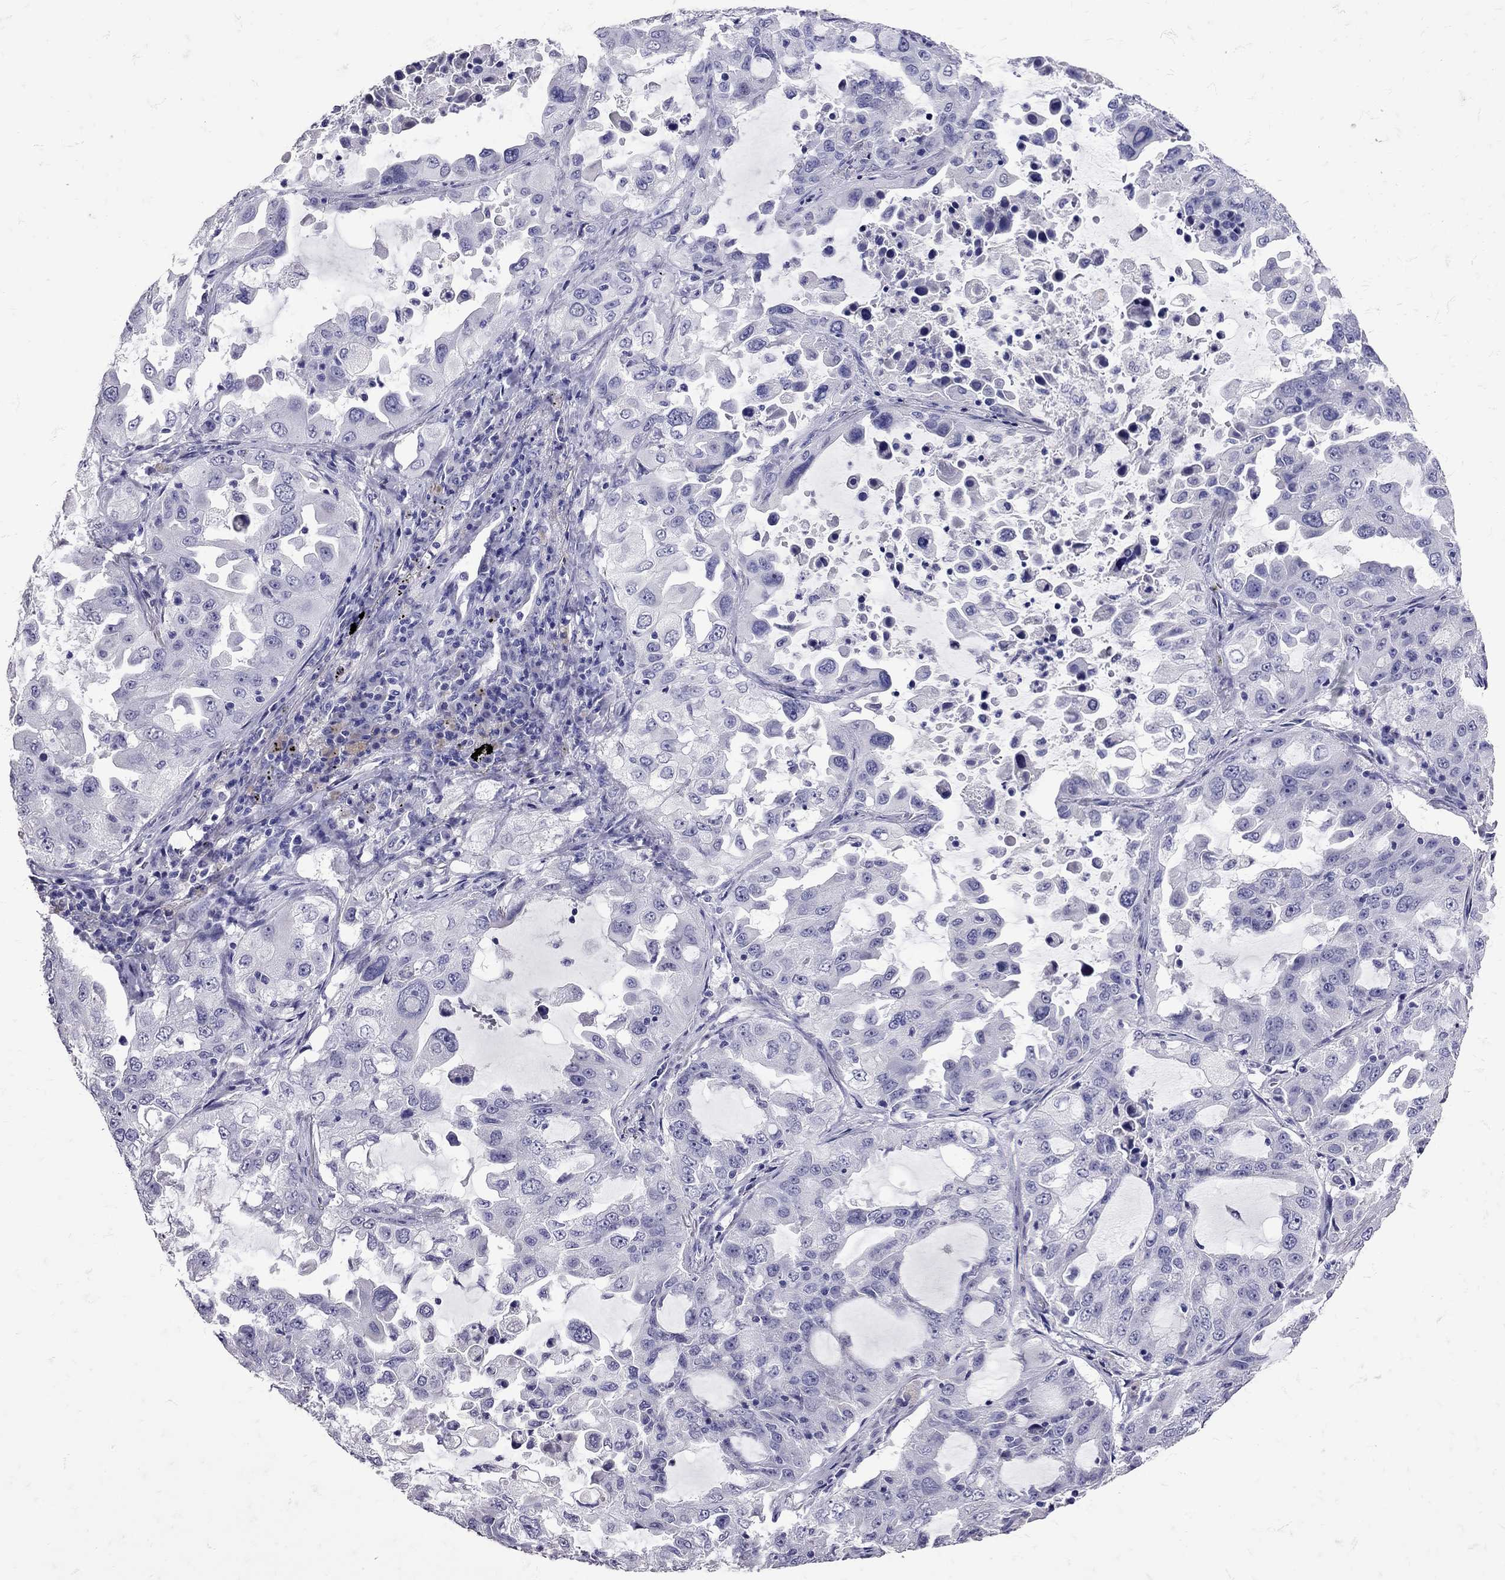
{"staining": {"intensity": "negative", "quantity": "none", "location": "none"}, "tissue": "lung cancer", "cell_type": "Tumor cells", "image_type": "cancer", "snomed": [{"axis": "morphology", "description": "Adenocarcinoma, NOS"}, {"axis": "topography", "description": "Lung"}], "caption": "Lung adenocarcinoma was stained to show a protein in brown. There is no significant positivity in tumor cells.", "gene": "SST", "patient": {"sex": "female", "age": 61}}